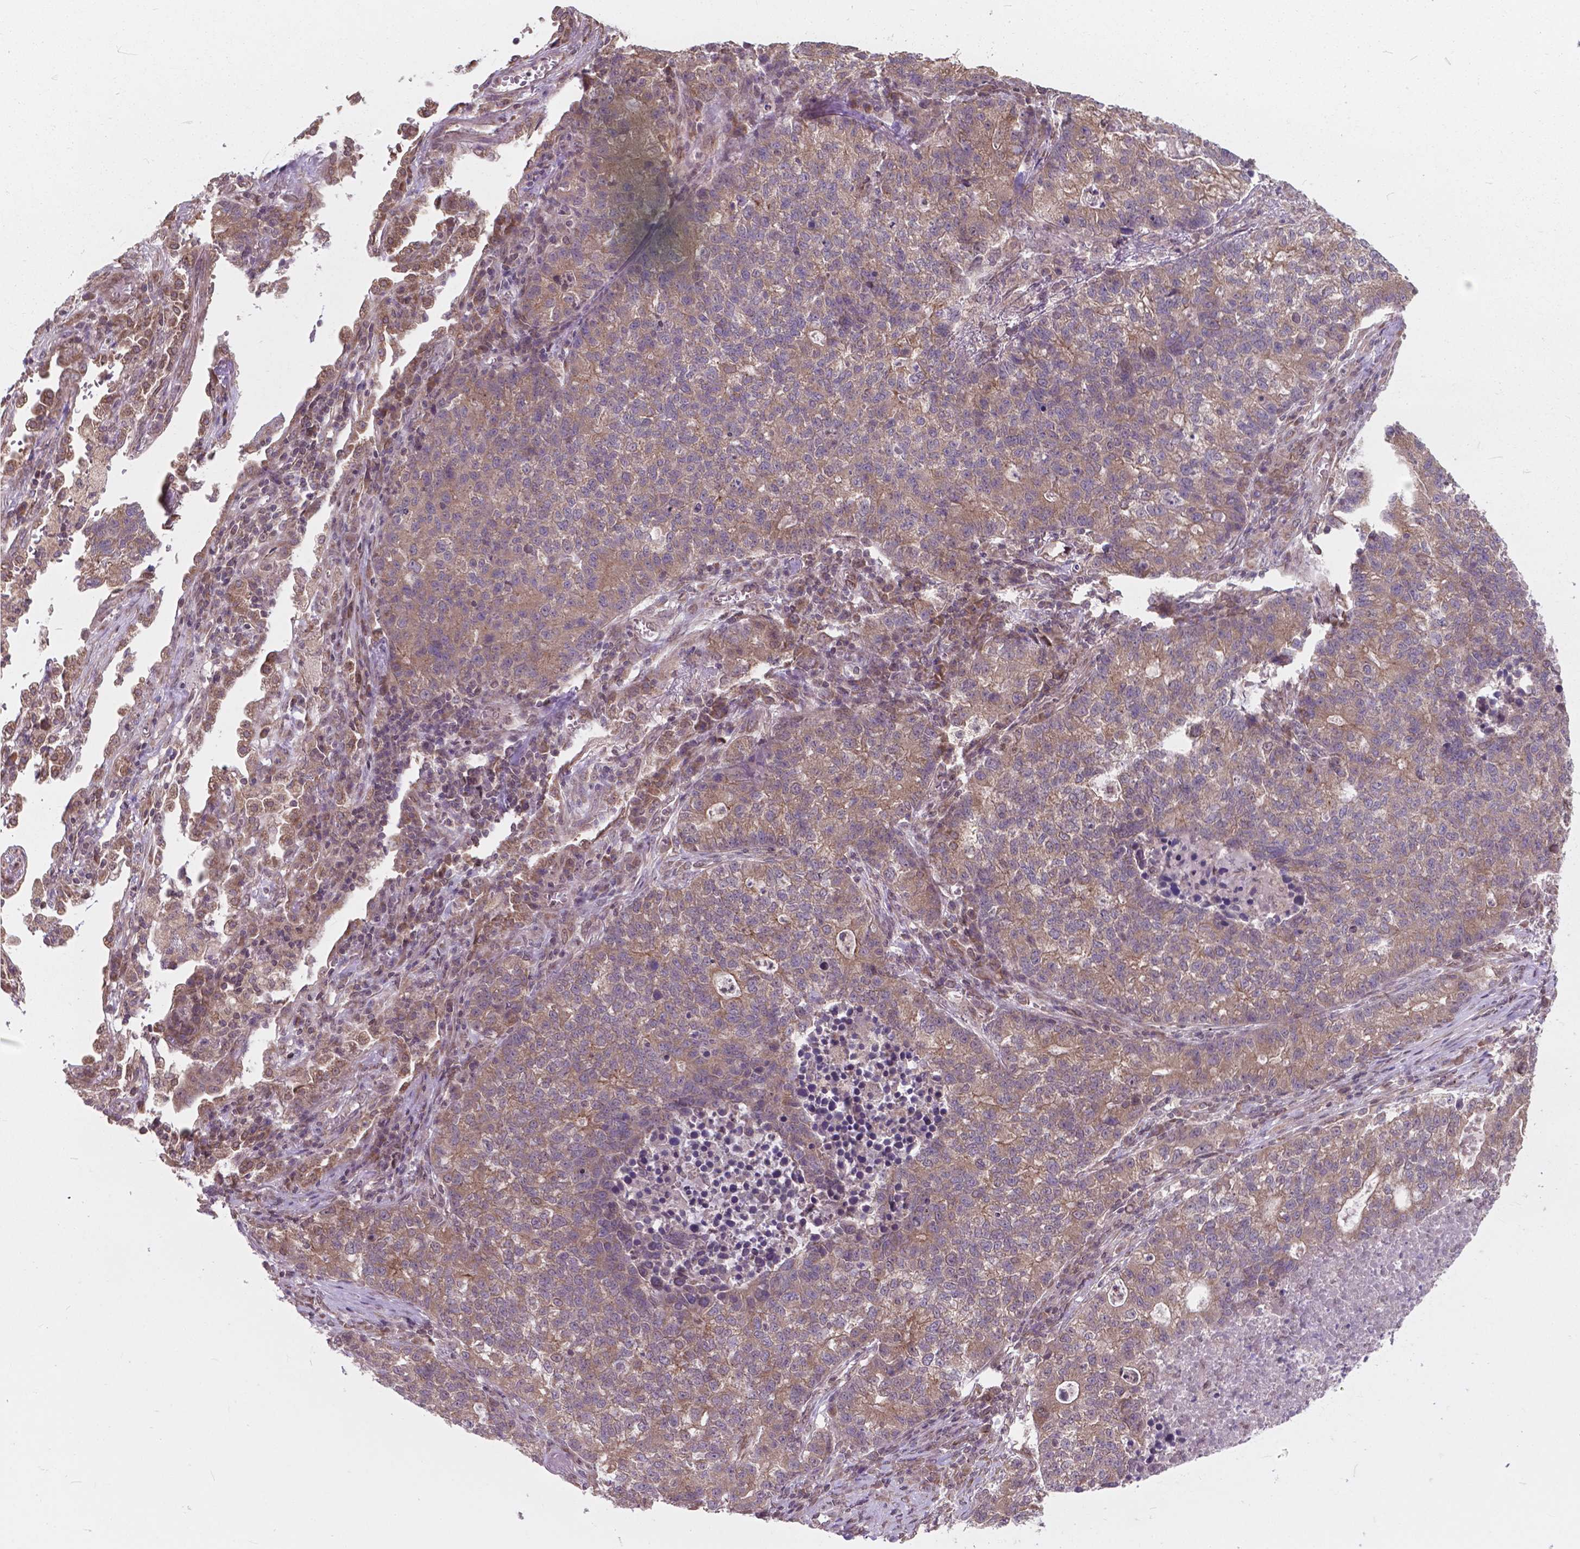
{"staining": {"intensity": "moderate", "quantity": "<25%", "location": "cytoplasmic/membranous"}, "tissue": "lung cancer", "cell_type": "Tumor cells", "image_type": "cancer", "snomed": [{"axis": "morphology", "description": "Adenocarcinoma, NOS"}, {"axis": "topography", "description": "Lung"}], "caption": "High-magnification brightfield microscopy of lung cancer stained with DAB (brown) and counterstained with hematoxylin (blue). tumor cells exhibit moderate cytoplasmic/membranous staining is present in approximately<25% of cells.", "gene": "MRPL33", "patient": {"sex": "male", "age": 57}}